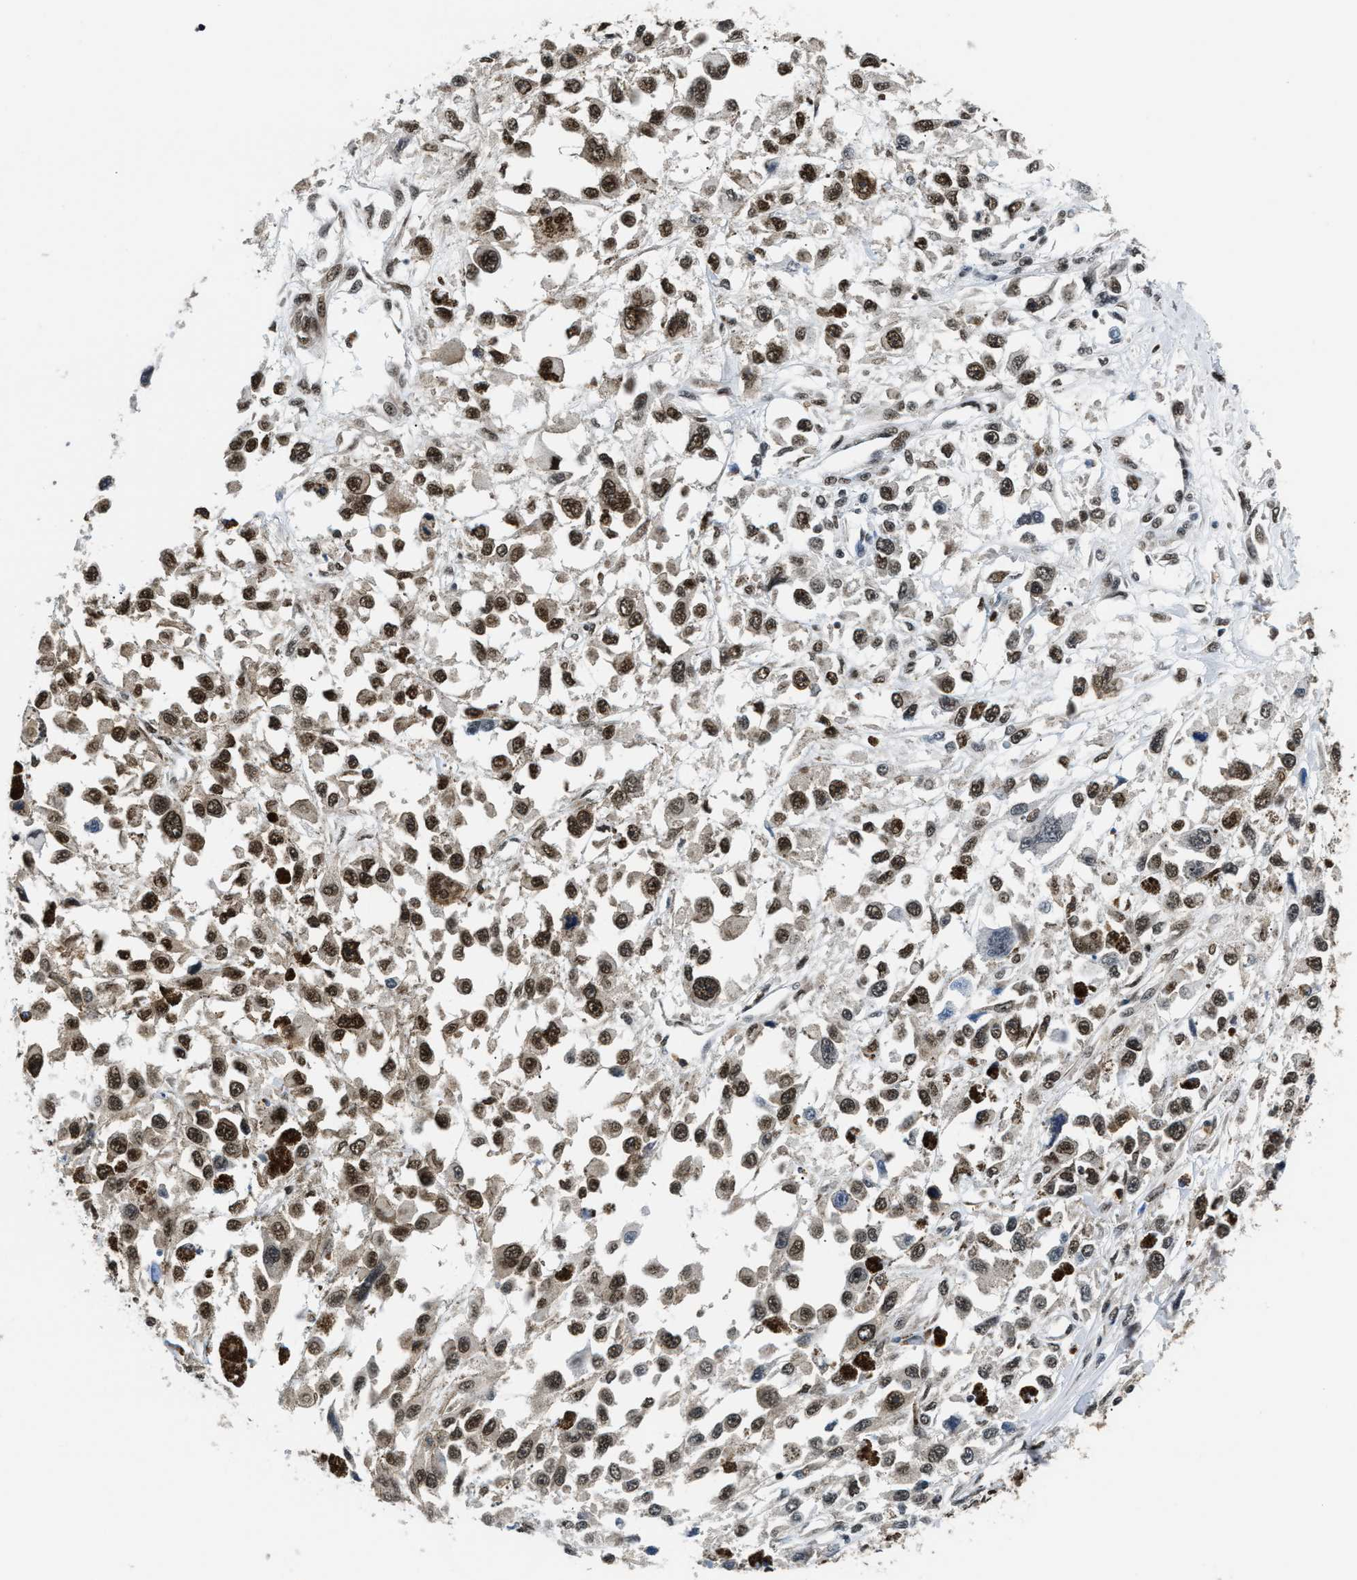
{"staining": {"intensity": "moderate", "quantity": "25%-75%", "location": "nuclear"}, "tissue": "melanoma", "cell_type": "Tumor cells", "image_type": "cancer", "snomed": [{"axis": "morphology", "description": "Malignant melanoma, Metastatic site"}, {"axis": "topography", "description": "Lymph node"}], "caption": "This is a micrograph of immunohistochemistry staining of melanoma, which shows moderate staining in the nuclear of tumor cells.", "gene": "CCNDBP1", "patient": {"sex": "male", "age": 59}}